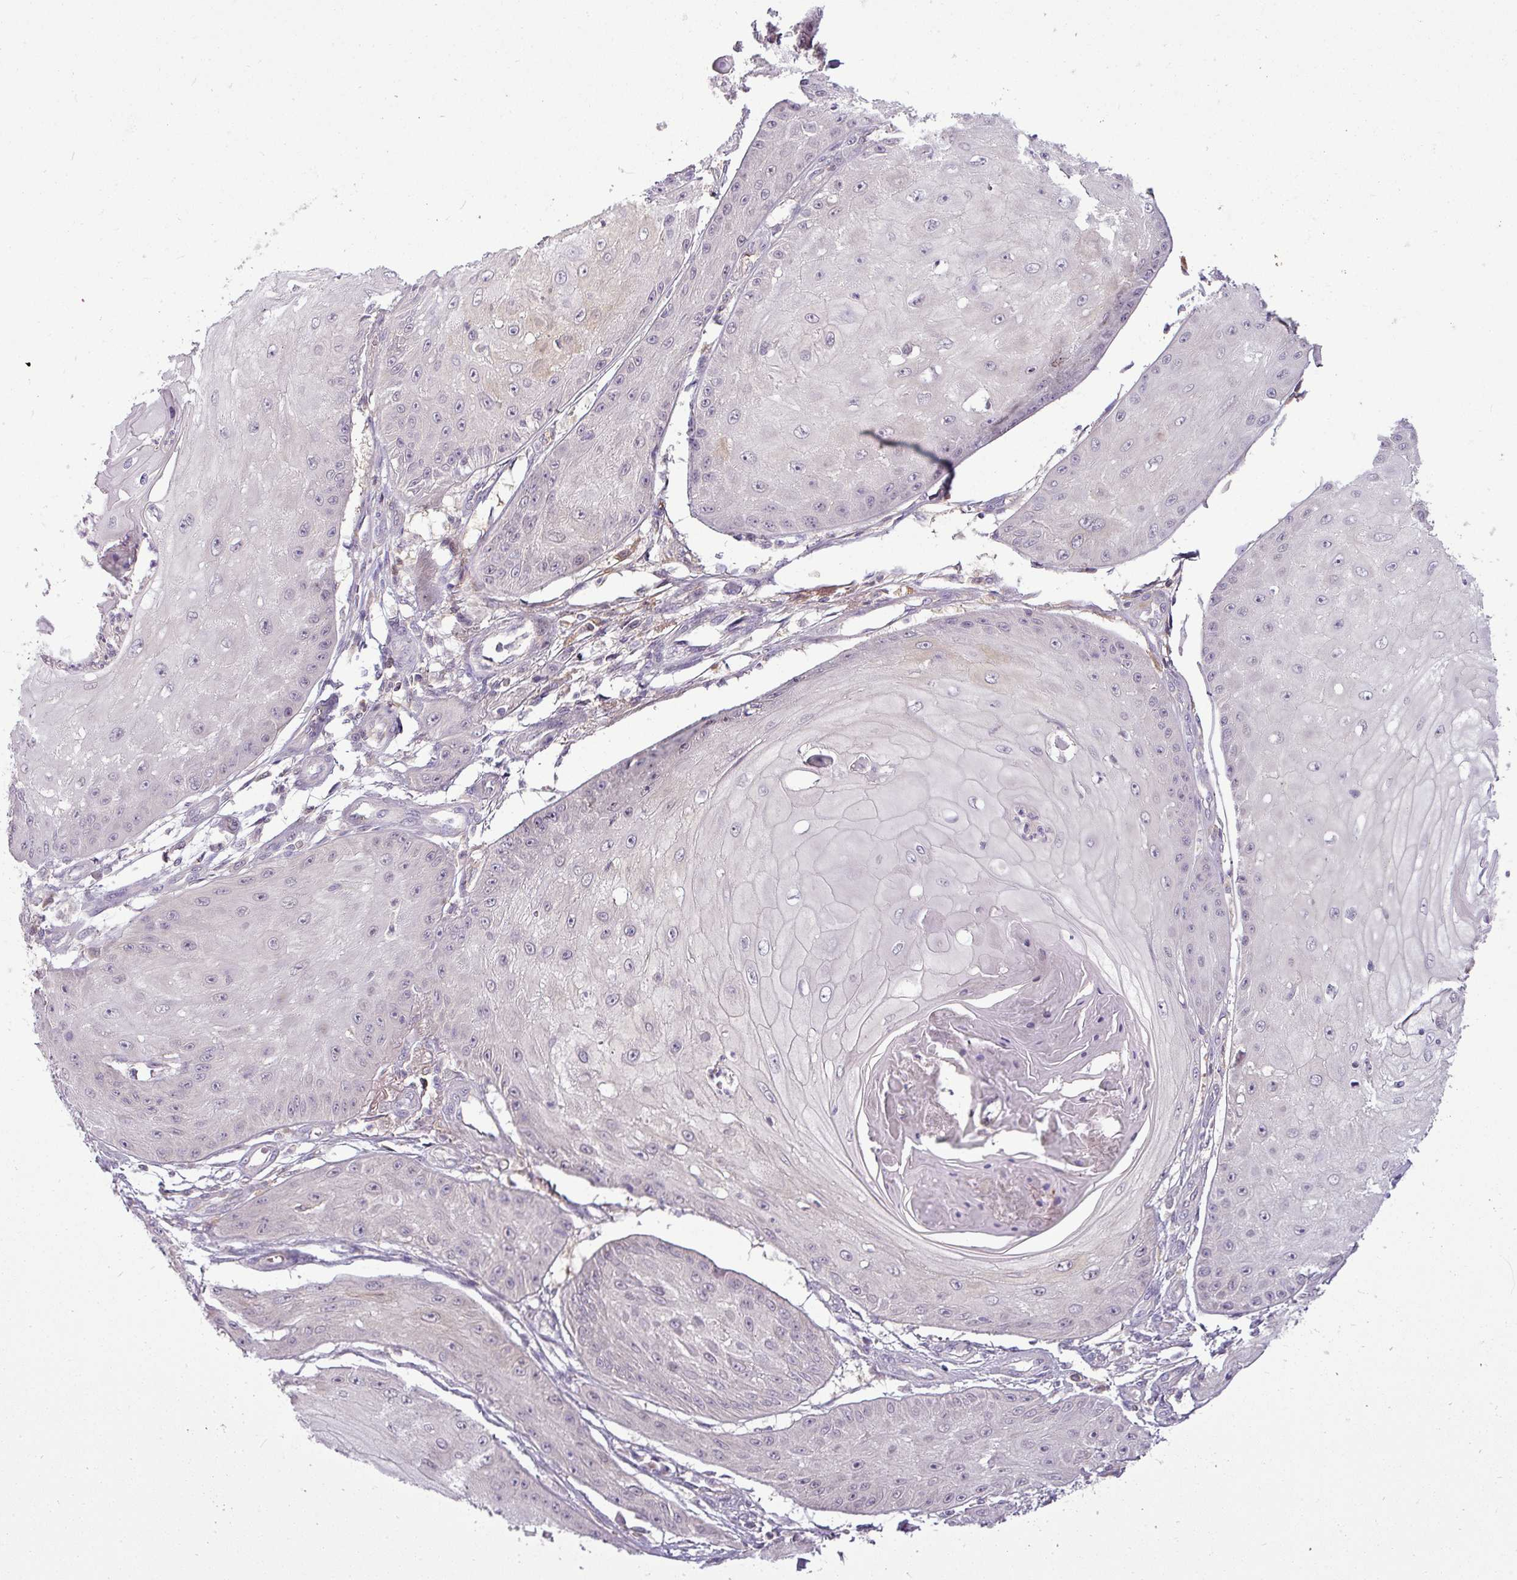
{"staining": {"intensity": "negative", "quantity": "none", "location": "none"}, "tissue": "skin cancer", "cell_type": "Tumor cells", "image_type": "cancer", "snomed": [{"axis": "morphology", "description": "Squamous cell carcinoma, NOS"}, {"axis": "topography", "description": "Skin"}], "caption": "The IHC photomicrograph has no significant expression in tumor cells of skin squamous cell carcinoma tissue.", "gene": "APOM", "patient": {"sex": "male", "age": 70}}